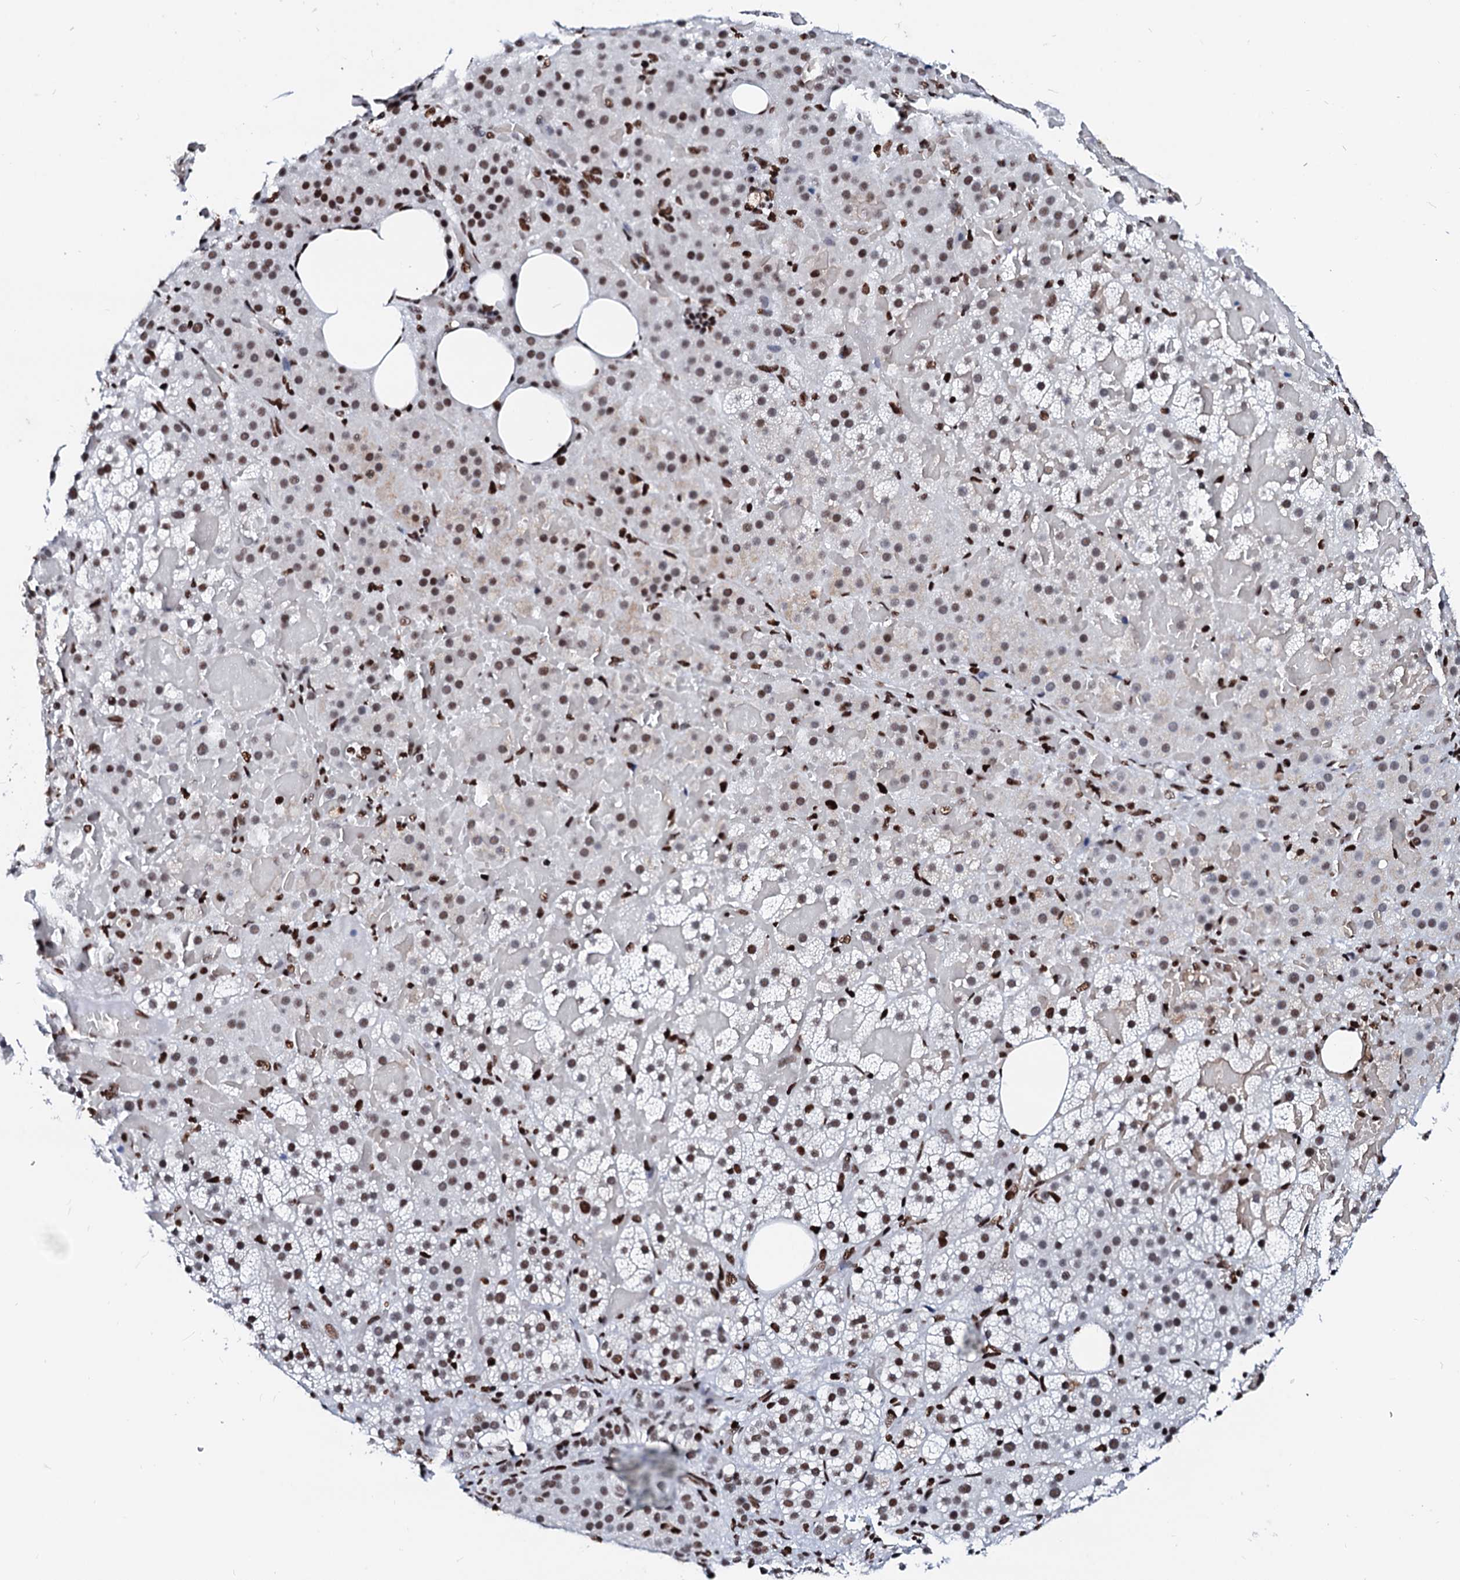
{"staining": {"intensity": "moderate", "quantity": "25%-75%", "location": "nuclear"}, "tissue": "adrenal gland", "cell_type": "Glandular cells", "image_type": "normal", "snomed": [{"axis": "morphology", "description": "Normal tissue, NOS"}, {"axis": "topography", "description": "Adrenal gland"}], "caption": "High-magnification brightfield microscopy of unremarkable adrenal gland stained with DAB (brown) and counterstained with hematoxylin (blue). glandular cells exhibit moderate nuclear staining is seen in about25%-75% of cells.", "gene": "RALY", "patient": {"sex": "female", "age": 59}}